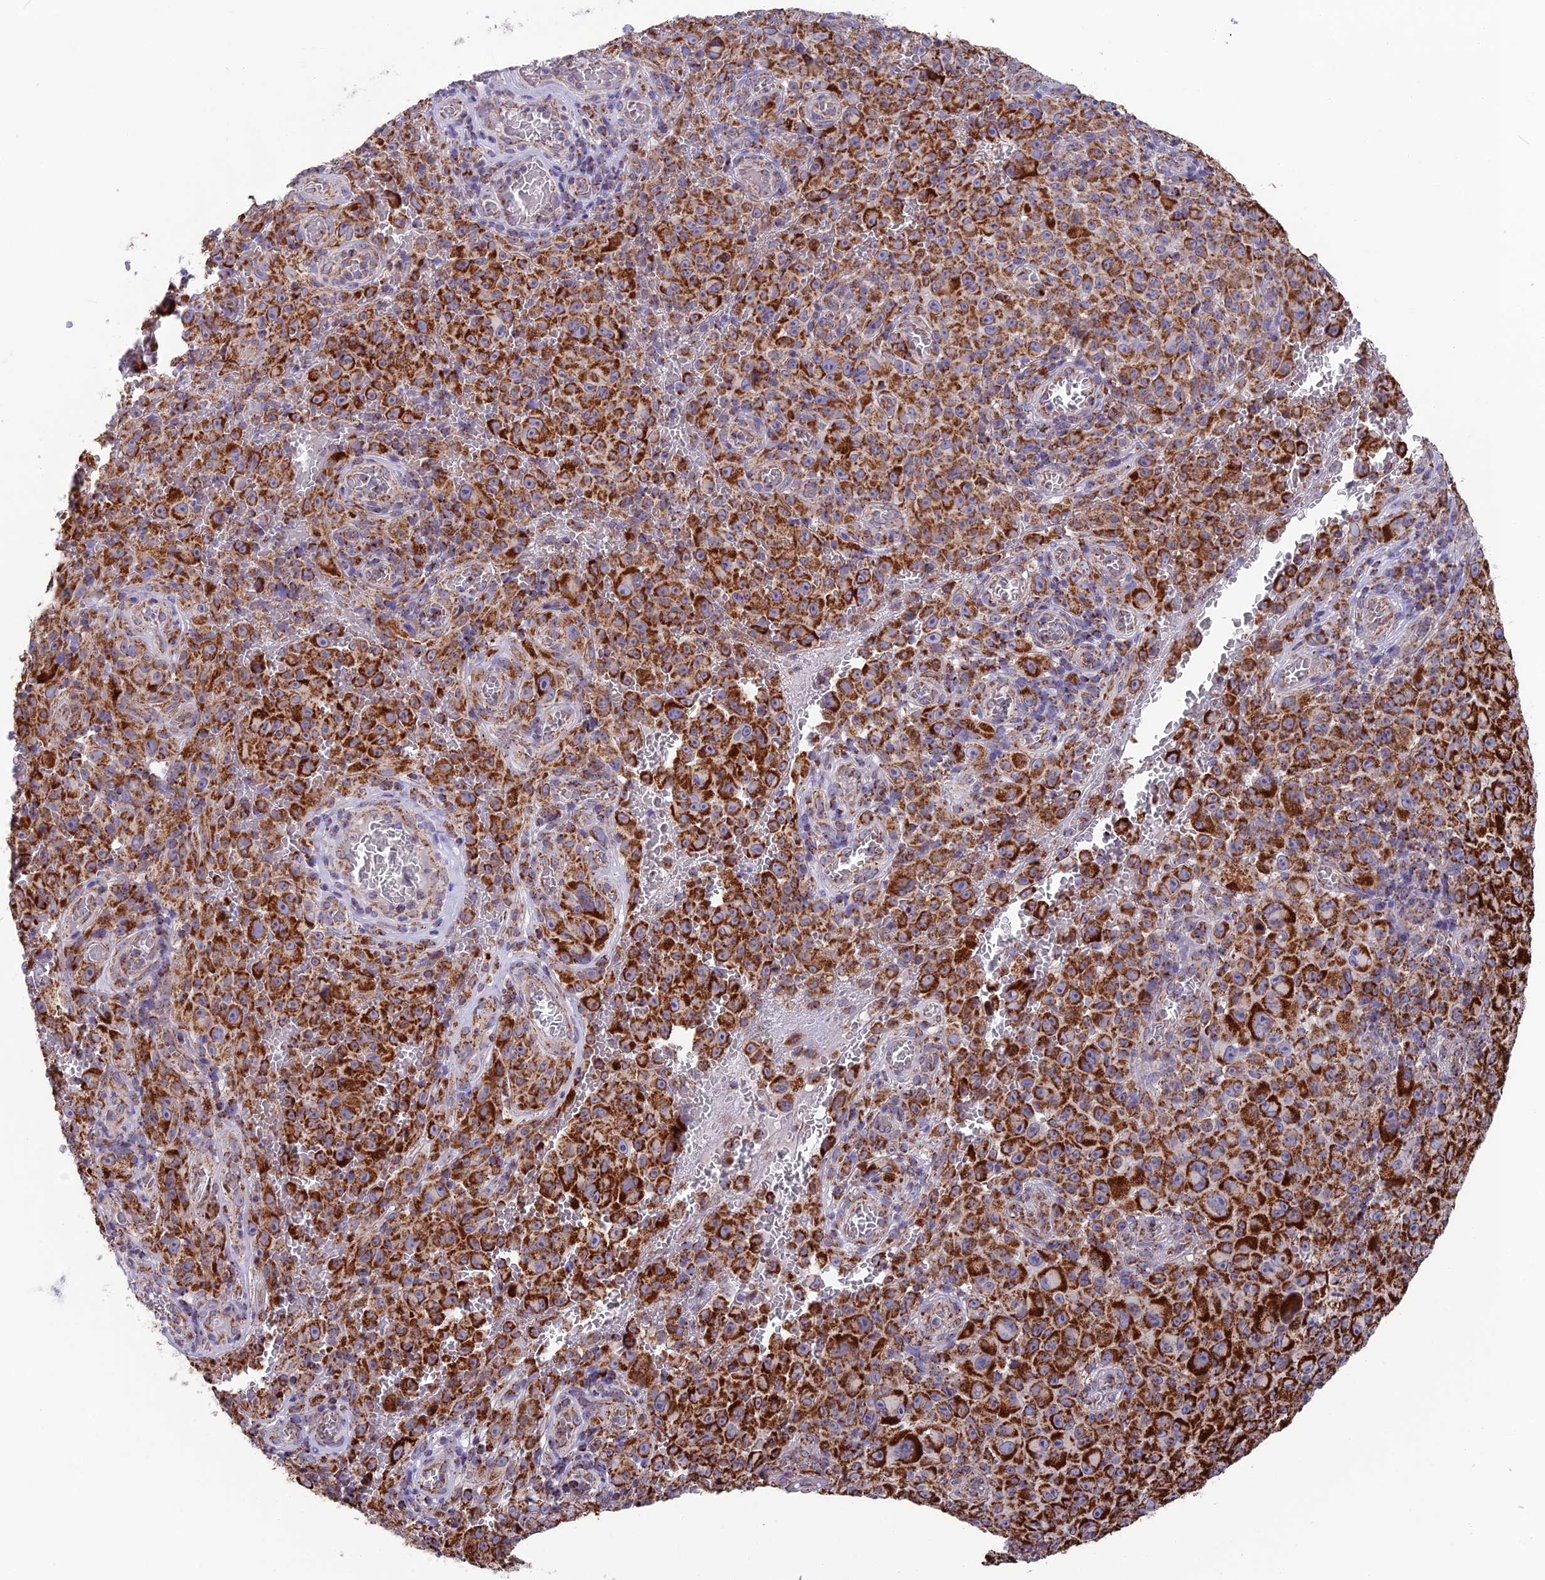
{"staining": {"intensity": "strong", "quantity": ">75%", "location": "cytoplasmic/membranous"}, "tissue": "melanoma", "cell_type": "Tumor cells", "image_type": "cancer", "snomed": [{"axis": "morphology", "description": "Malignant melanoma, NOS"}, {"axis": "topography", "description": "Skin"}], "caption": "Malignant melanoma tissue reveals strong cytoplasmic/membranous positivity in about >75% of tumor cells, visualized by immunohistochemistry.", "gene": "CS", "patient": {"sex": "female", "age": 82}}